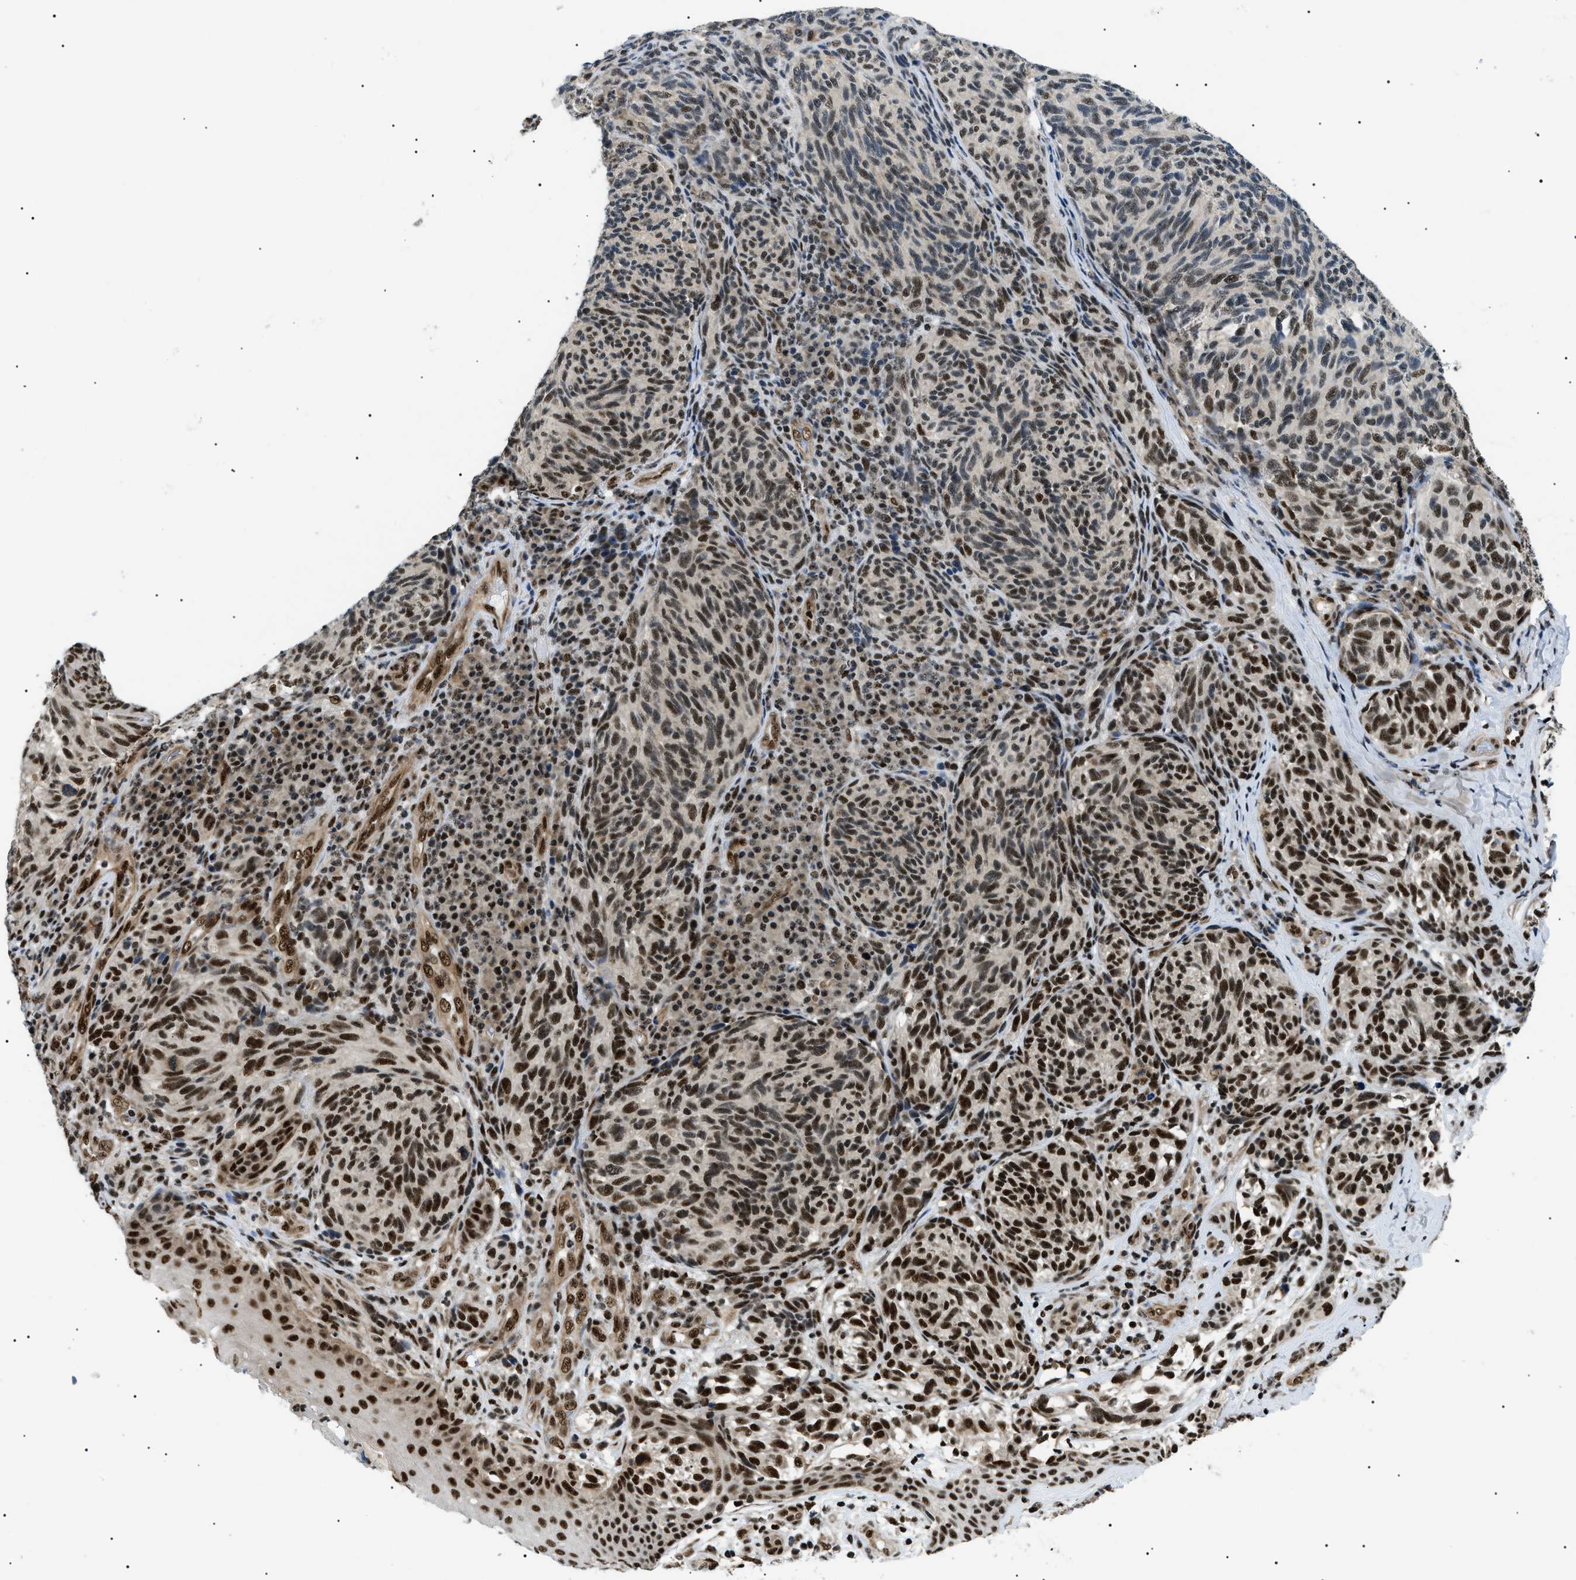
{"staining": {"intensity": "strong", "quantity": "25%-75%", "location": "nuclear"}, "tissue": "melanoma", "cell_type": "Tumor cells", "image_type": "cancer", "snomed": [{"axis": "morphology", "description": "Malignant melanoma, NOS"}, {"axis": "topography", "description": "Skin"}], "caption": "Human malignant melanoma stained with a brown dye demonstrates strong nuclear positive positivity in about 25%-75% of tumor cells.", "gene": "CWC25", "patient": {"sex": "female", "age": 73}}